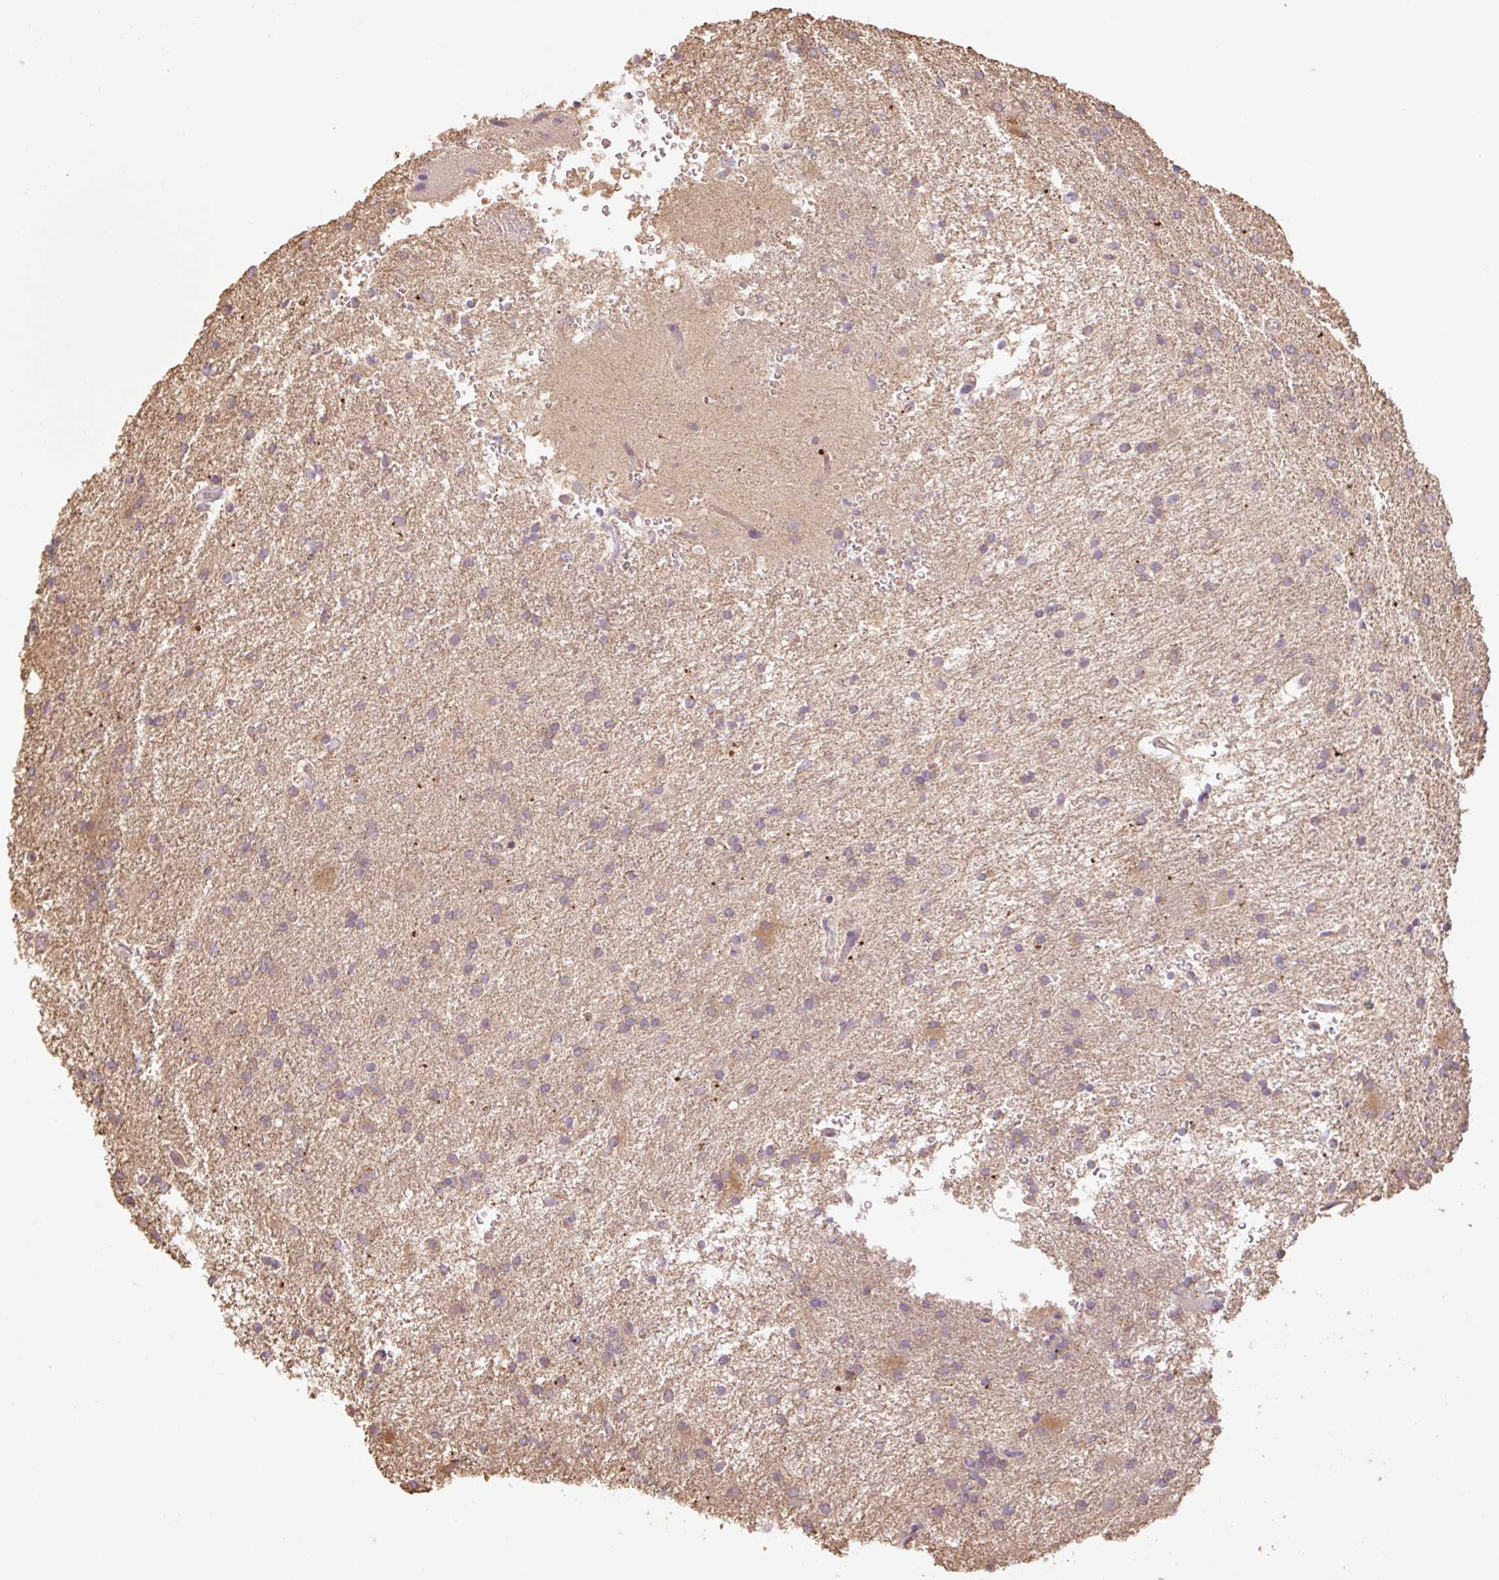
{"staining": {"intensity": "weak", "quantity": "25%-75%", "location": "cytoplasmic/membranous"}, "tissue": "glioma", "cell_type": "Tumor cells", "image_type": "cancer", "snomed": [{"axis": "morphology", "description": "Glioma, malignant, High grade"}, {"axis": "topography", "description": "Brain"}], "caption": "A brown stain labels weak cytoplasmic/membranous staining of a protein in human malignant glioma (high-grade) tumor cells. (DAB IHC, brown staining for protein, blue staining for nuclei).", "gene": "DESI1", "patient": {"sex": "female", "age": 50}}